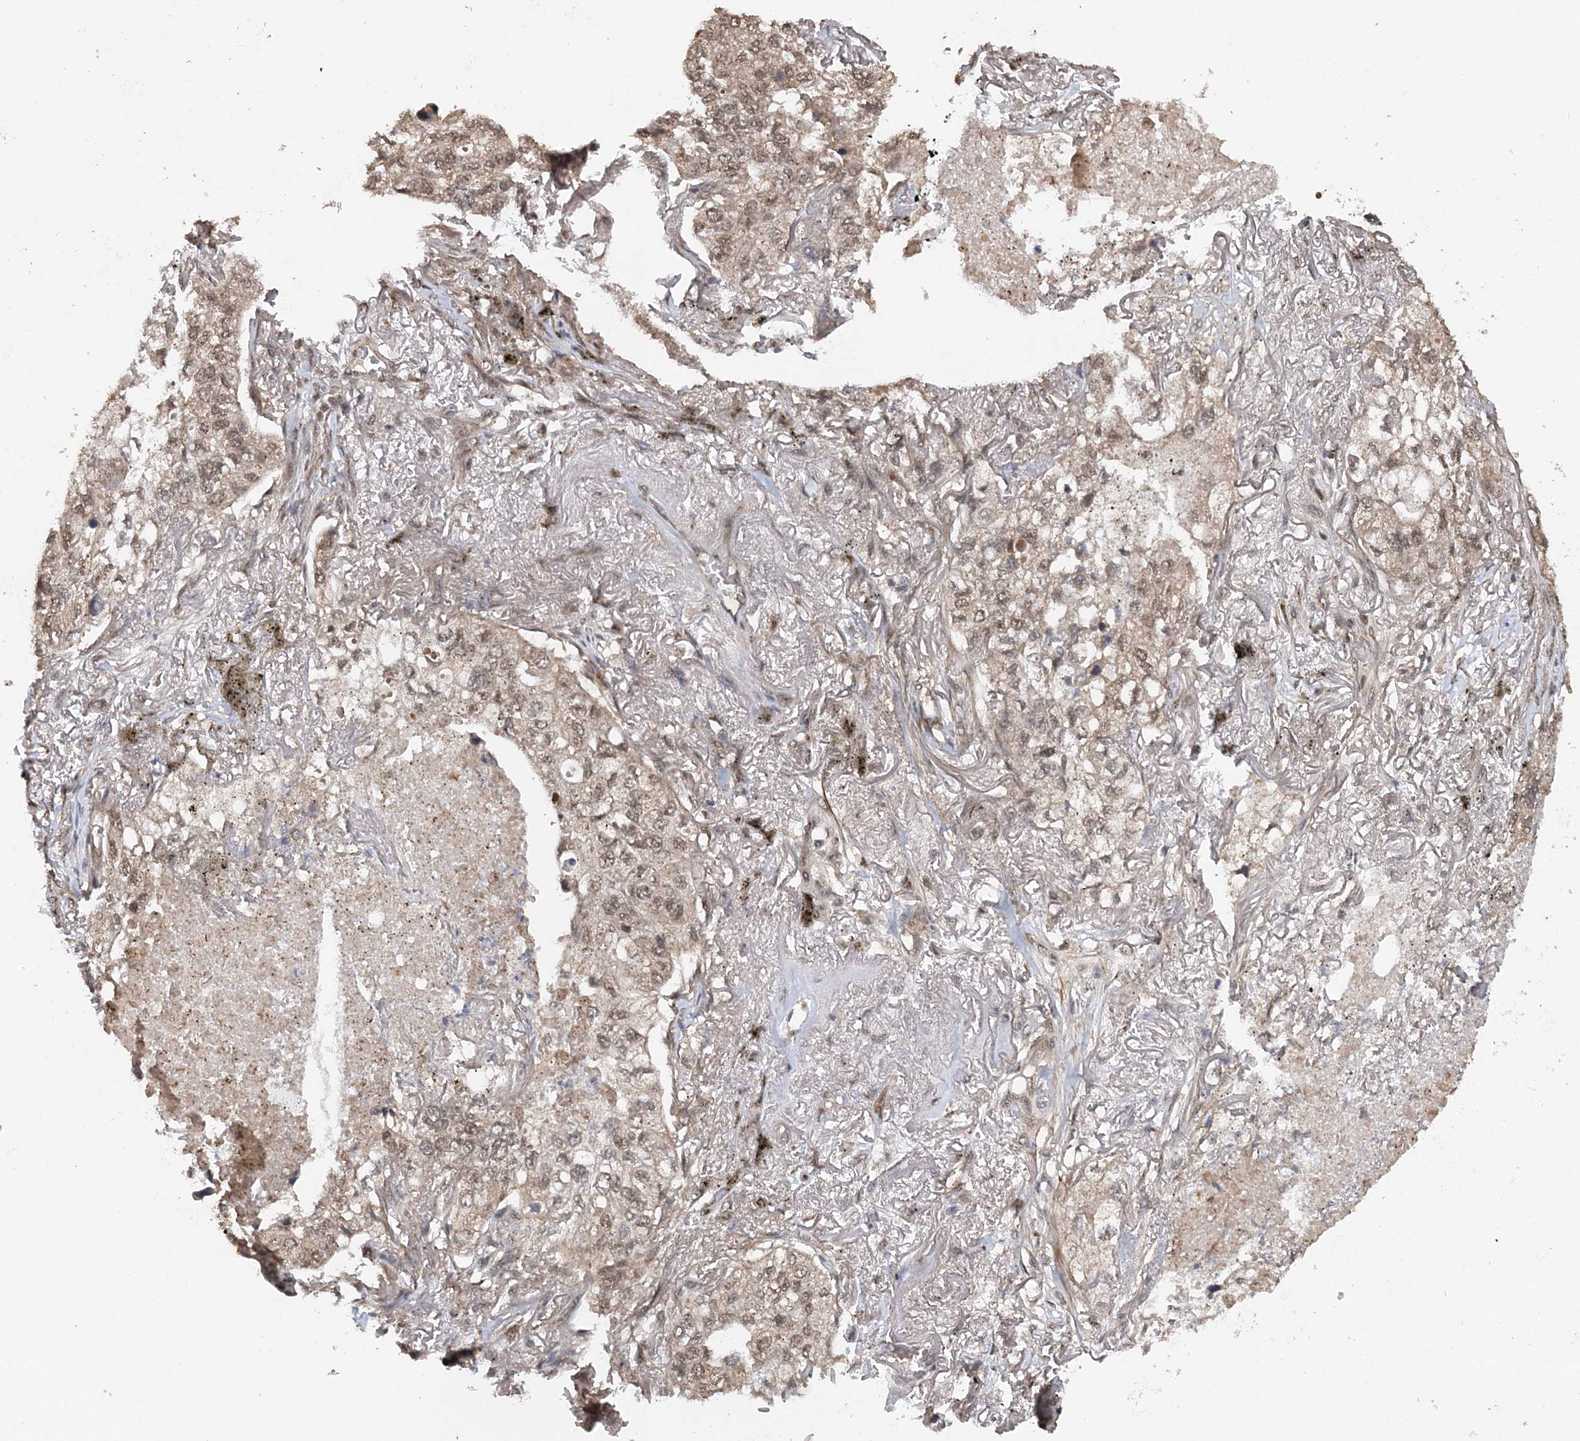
{"staining": {"intensity": "weak", "quantity": ">75%", "location": "cytoplasmic/membranous,nuclear"}, "tissue": "lung cancer", "cell_type": "Tumor cells", "image_type": "cancer", "snomed": [{"axis": "morphology", "description": "Adenocarcinoma, NOS"}, {"axis": "topography", "description": "Lung"}], "caption": "Human lung cancer (adenocarcinoma) stained with a protein marker reveals weak staining in tumor cells.", "gene": "TSHZ2", "patient": {"sex": "male", "age": 65}}